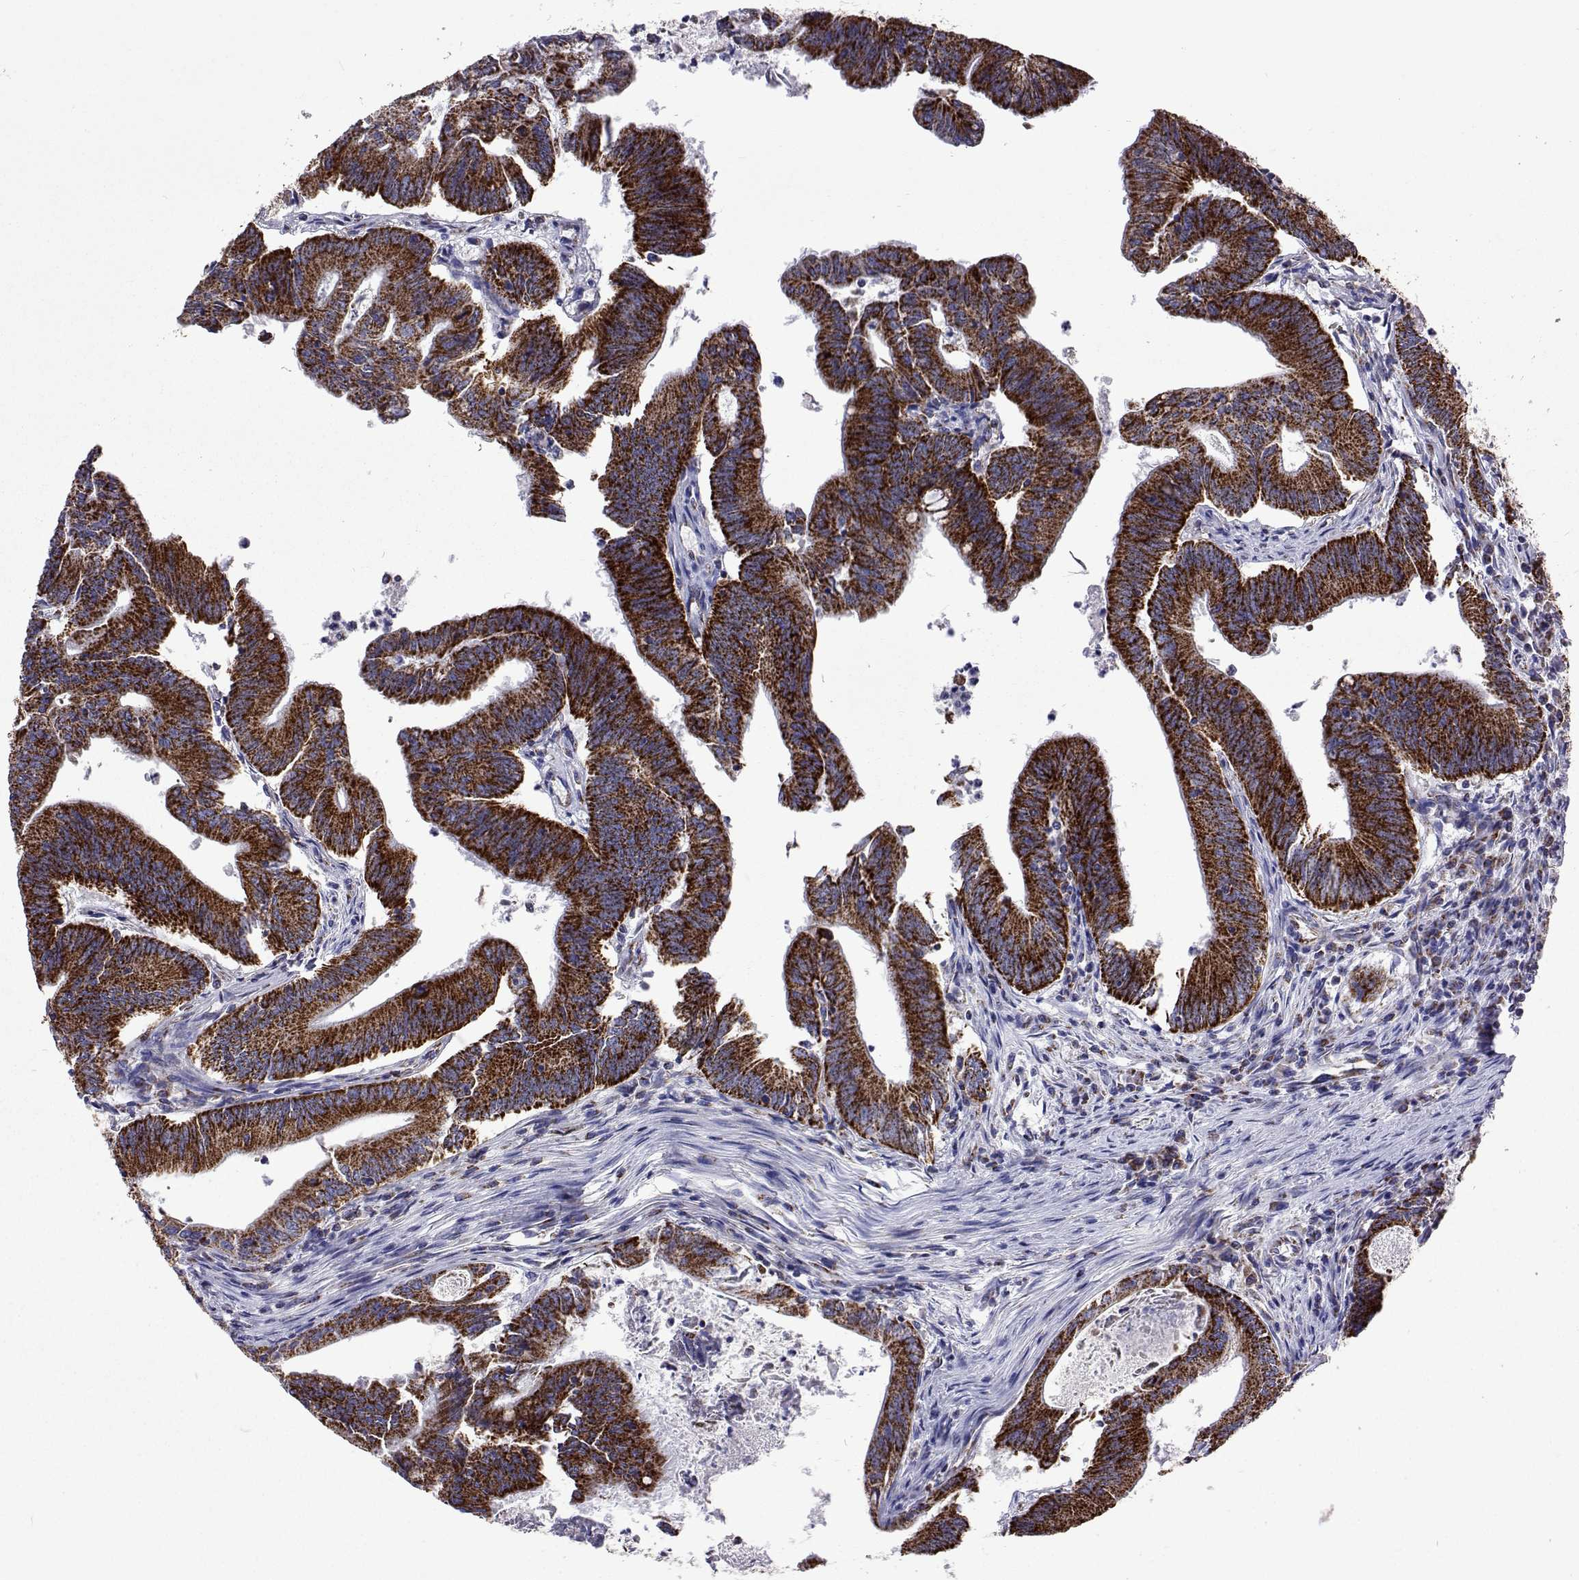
{"staining": {"intensity": "strong", "quantity": ">75%", "location": "cytoplasmic/membranous"}, "tissue": "colorectal cancer", "cell_type": "Tumor cells", "image_type": "cancer", "snomed": [{"axis": "morphology", "description": "Adenocarcinoma, NOS"}, {"axis": "topography", "description": "Colon"}], "caption": "Adenocarcinoma (colorectal) was stained to show a protein in brown. There is high levels of strong cytoplasmic/membranous expression in approximately >75% of tumor cells. The protein of interest is stained brown, and the nuclei are stained in blue (DAB (3,3'-diaminobenzidine) IHC with brightfield microscopy, high magnification).", "gene": "MCCC2", "patient": {"sex": "female", "age": 70}}